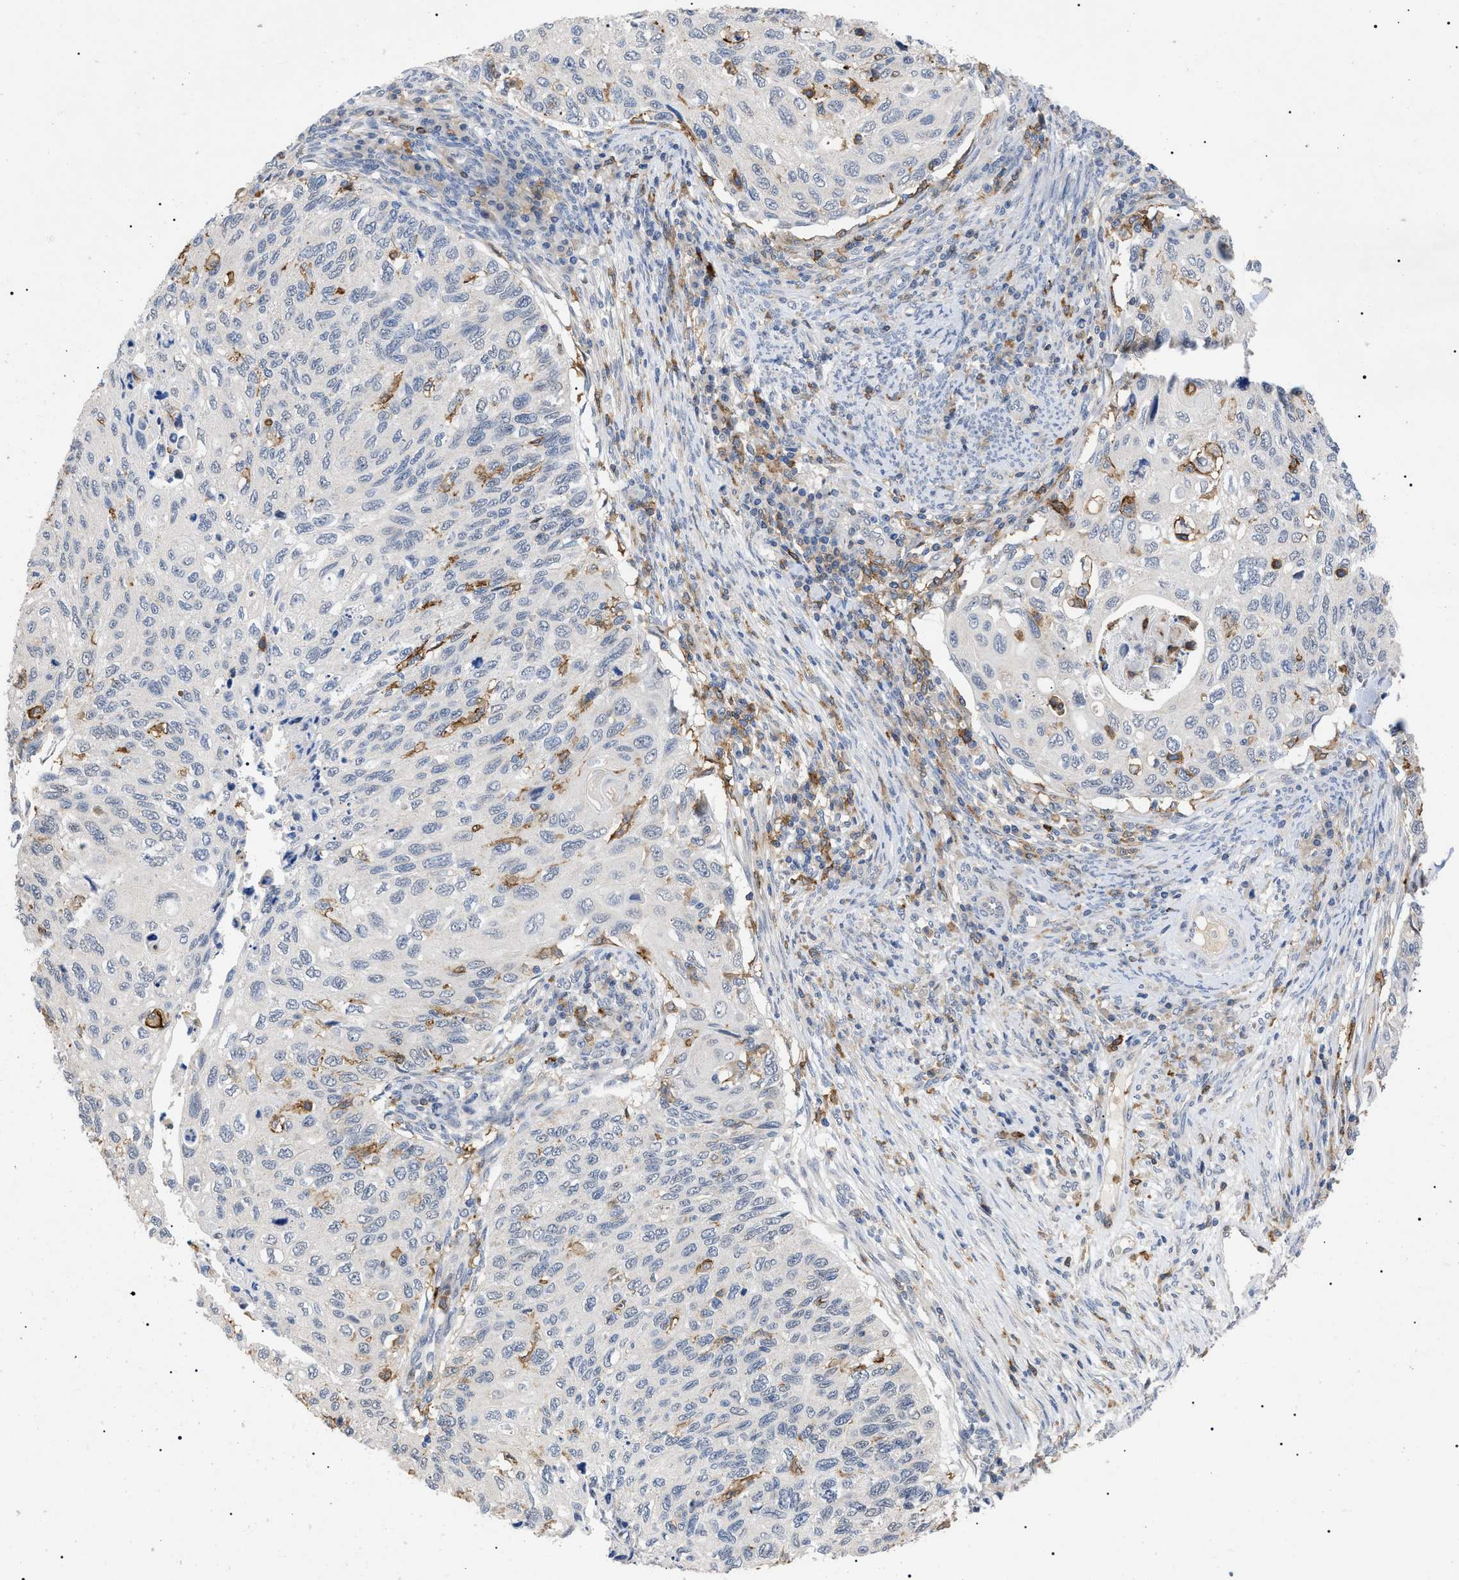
{"staining": {"intensity": "negative", "quantity": "none", "location": "none"}, "tissue": "cervical cancer", "cell_type": "Tumor cells", "image_type": "cancer", "snomed": [{"axis": "morphology", "description": "Squamous cell carcinoma, NOS"}, {"axis": "topography", "description": "Cervix"}], "caption": "Immunohistochemical staining of cervical cancer (squamous cell carcinoma) reveals no significant positivity in tumor cells. (DAB IHC, high magnification).", "gene": "CD300A", "patient": {"sex": "female", "age": 70}}